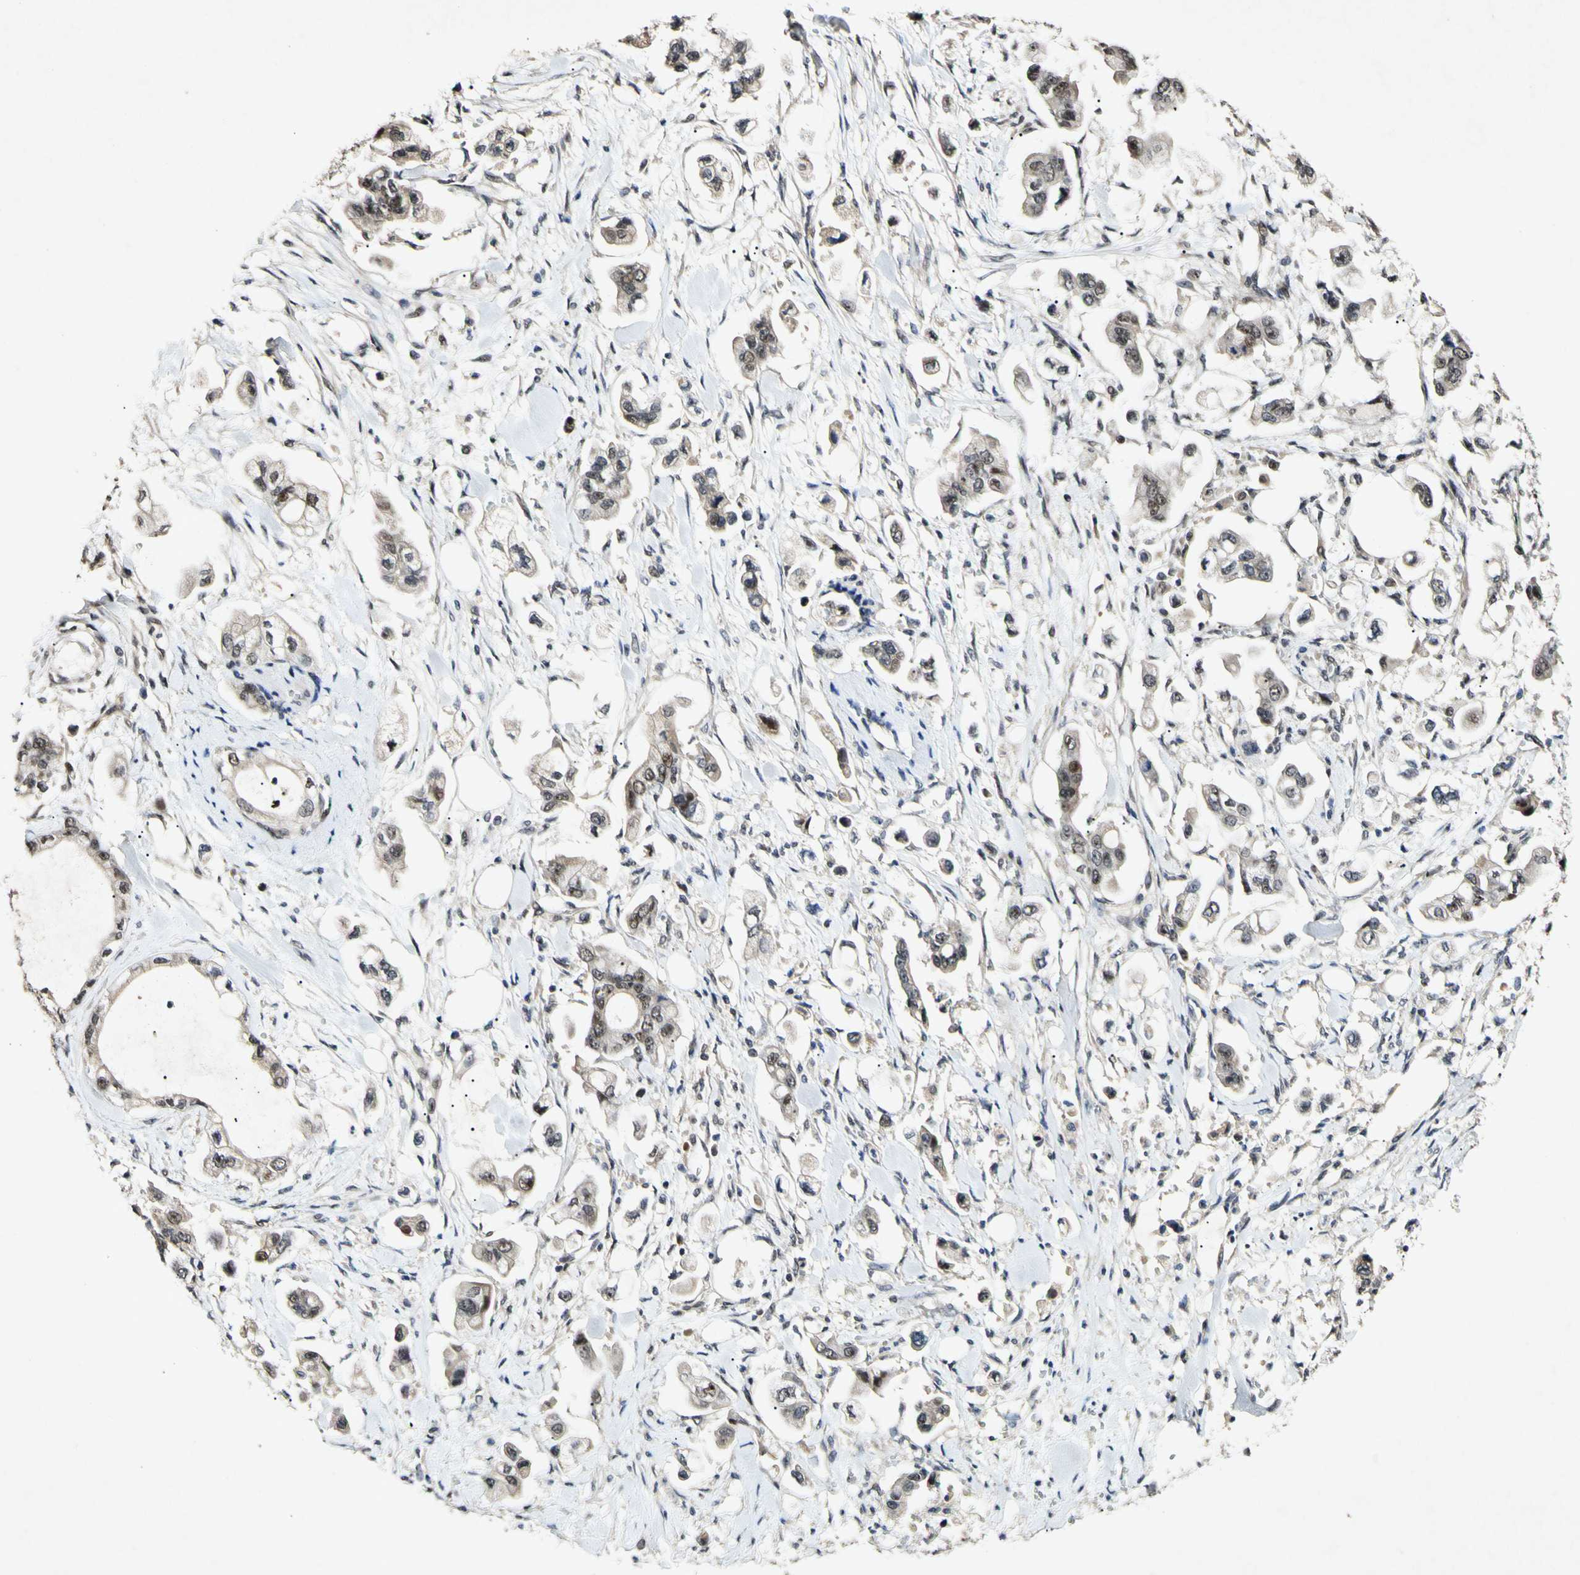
{"staining": {"intensity": "weak", "quantity": ">75%", "location": "cytoplasmic/membranous"}, "tissue": "stomach cancer", "cell_type": "Tumor cells", "image_type": "cancer", "snomed": [{"axis": "morphology", "description": "Adenocarcinoma, NOS"}, {"axis": "topography", "description": "Stomach"}], "caption": "Weak cytoplasmic/membranous protein positivity is appreciated in about >75% of tumor cells in adenocarcinoma (stomach).", "gene": "POLR2F", "patient": {"sex": "male", "age": 62}}